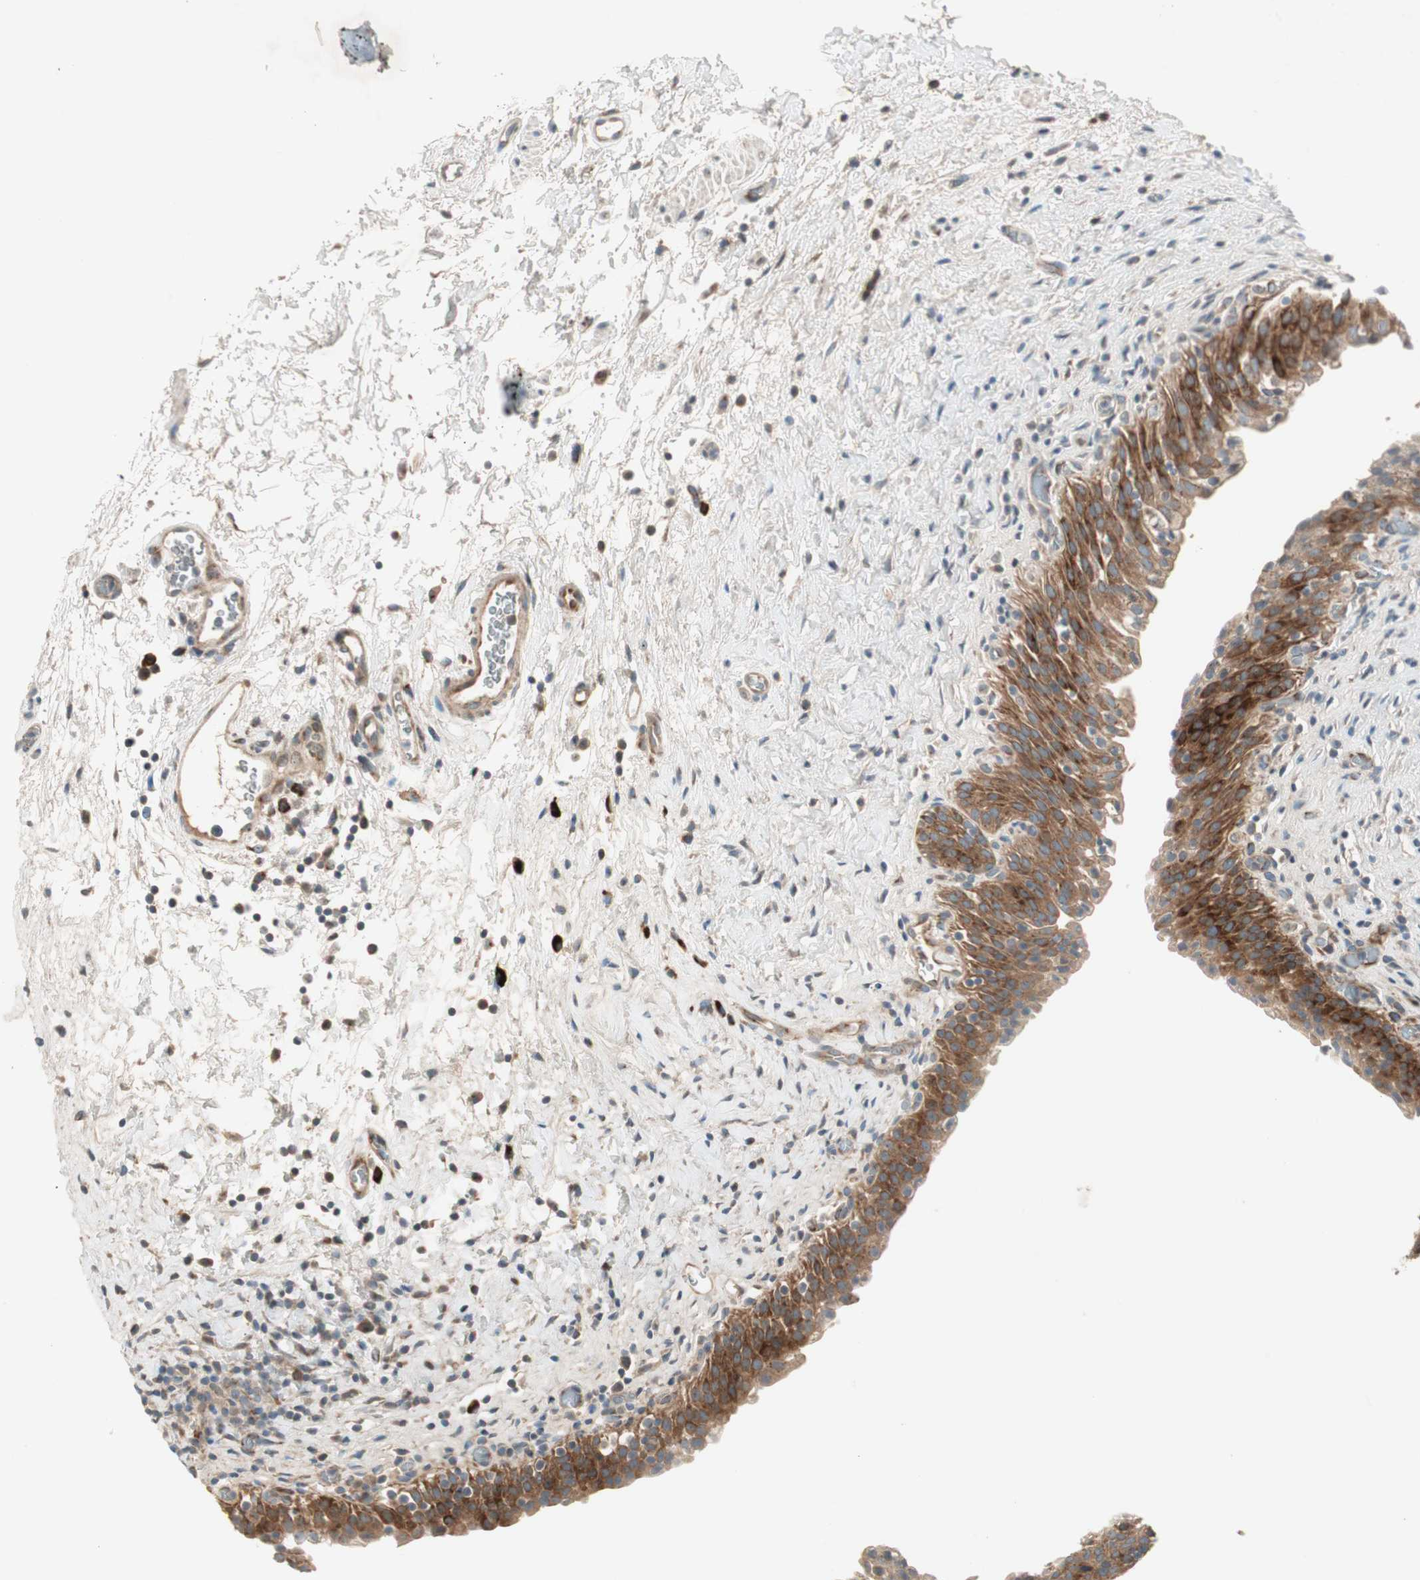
{"staining": {"intensity": "strong", "quantity": ">75%", "location": "cytoplasmic/membranous"}, "tissue": "urinary bladder", "cell_type": "Urothelial cells", "image_type": "normal", "snomed": [{"axis": "morphology", "description": "Normal tissue, NOS"}, {"axis": "topography", "description": "Urinary bladder"}], "caption": "Immunohistochemistry (IHC) histopathology image of benign urinary bladder stained for a protein (brown), which displays high levels of strong cytoplasmic/membranous expression in about >75% of urothelial cells.", "gene": "APOO", "patient": {"sex": "male", "age": 51}}